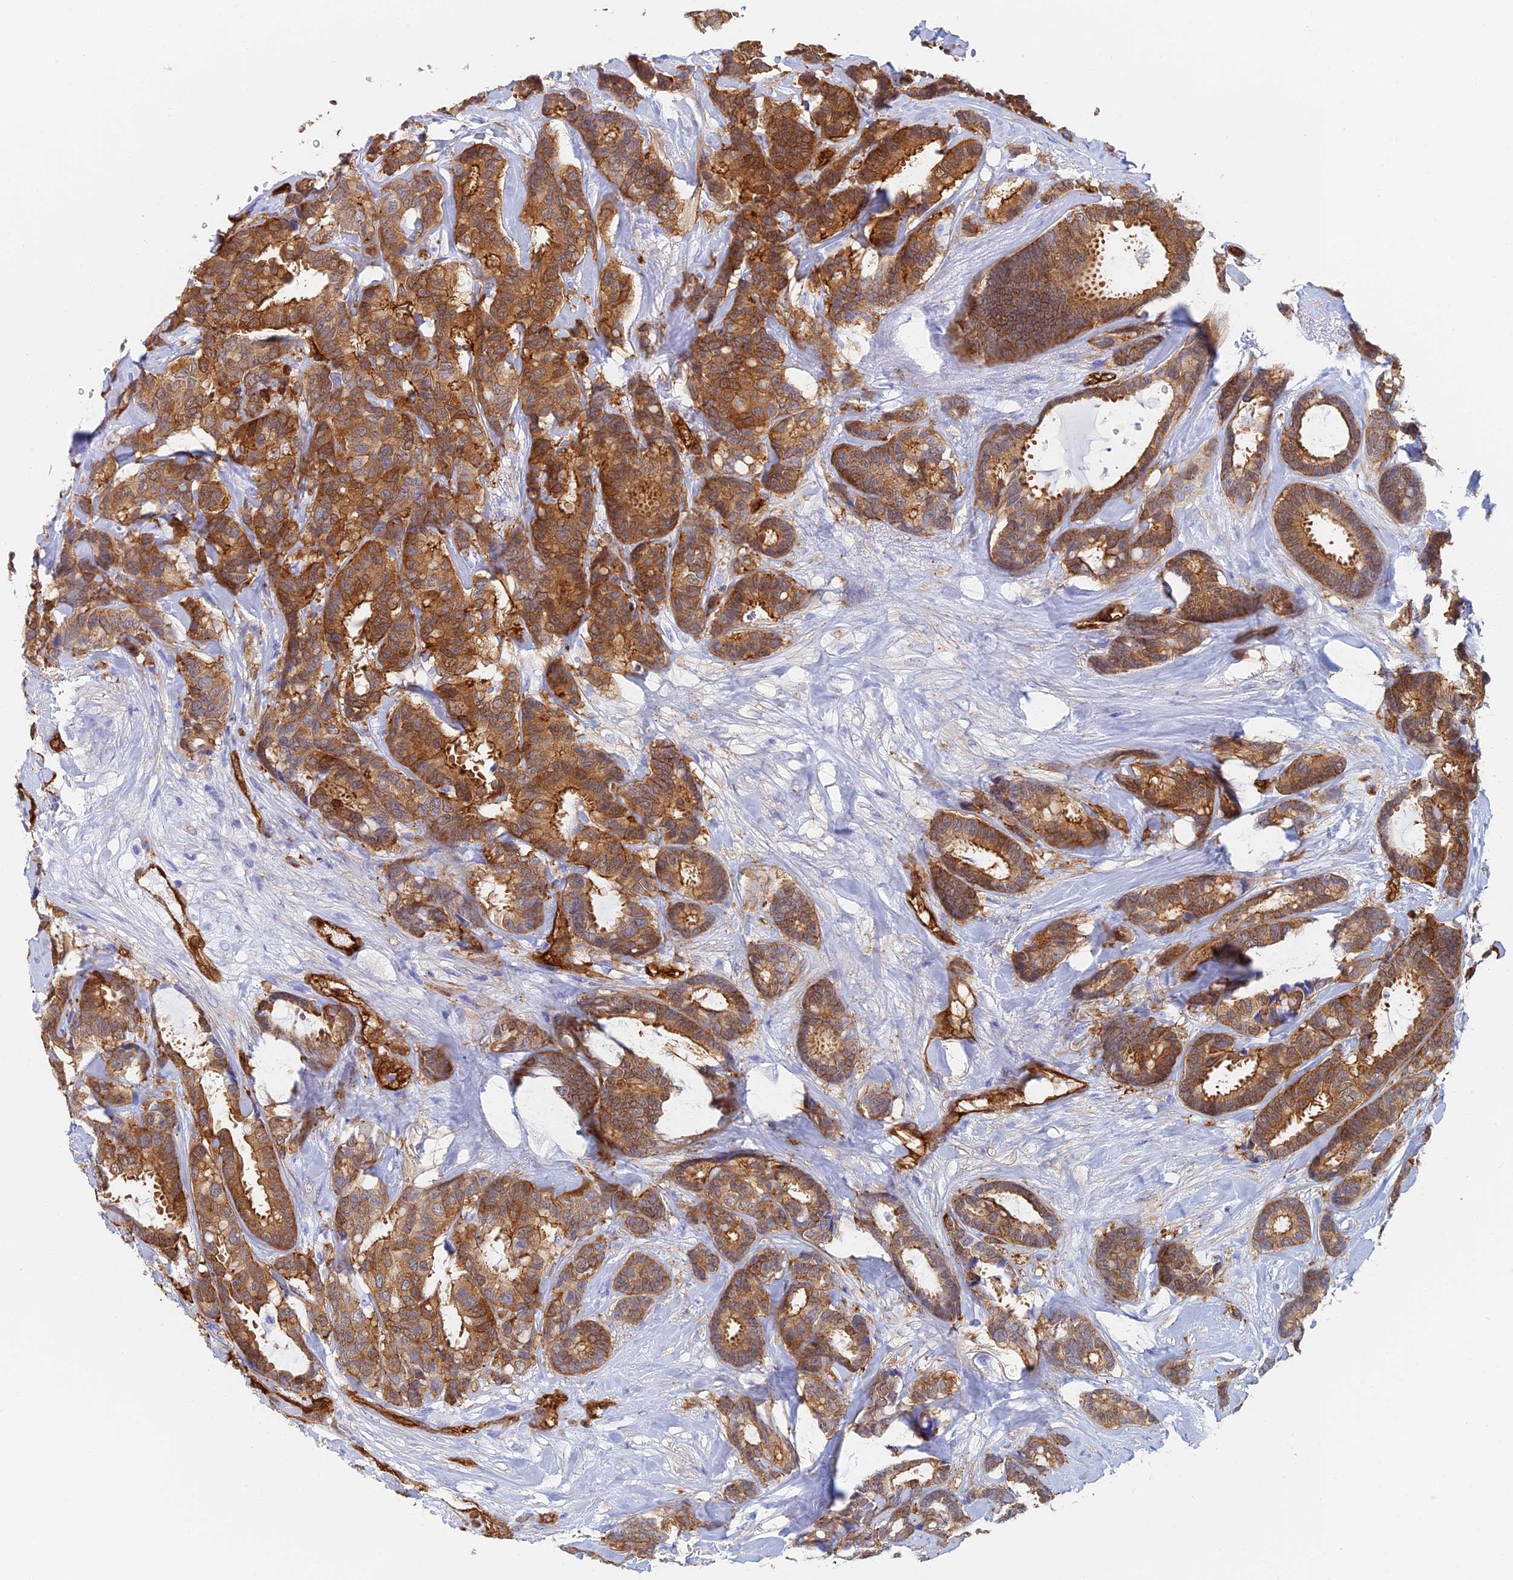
{"staining": {"intensity": "moderate", "quantity": ">75%", "location": "cytoplasmic/membranous"}, "tissue": "breast cancer", "cell_type": "Tumor cells", "image_type": "cancer", "snomed": [{"axis": "morphology", "description": "Duct carcinoma"}, {"axis": "topography", "description": "Breast"}], "caption": "Protein staining by immunohistochemistry (IHC) exhibits moderate cytoplasmic/membranous positivity in about >75% of tumor cells in breast cancer (intraductal carcinoma).", "gene": "CRIP2", "patient": {"sex": "female", "age": 87}}